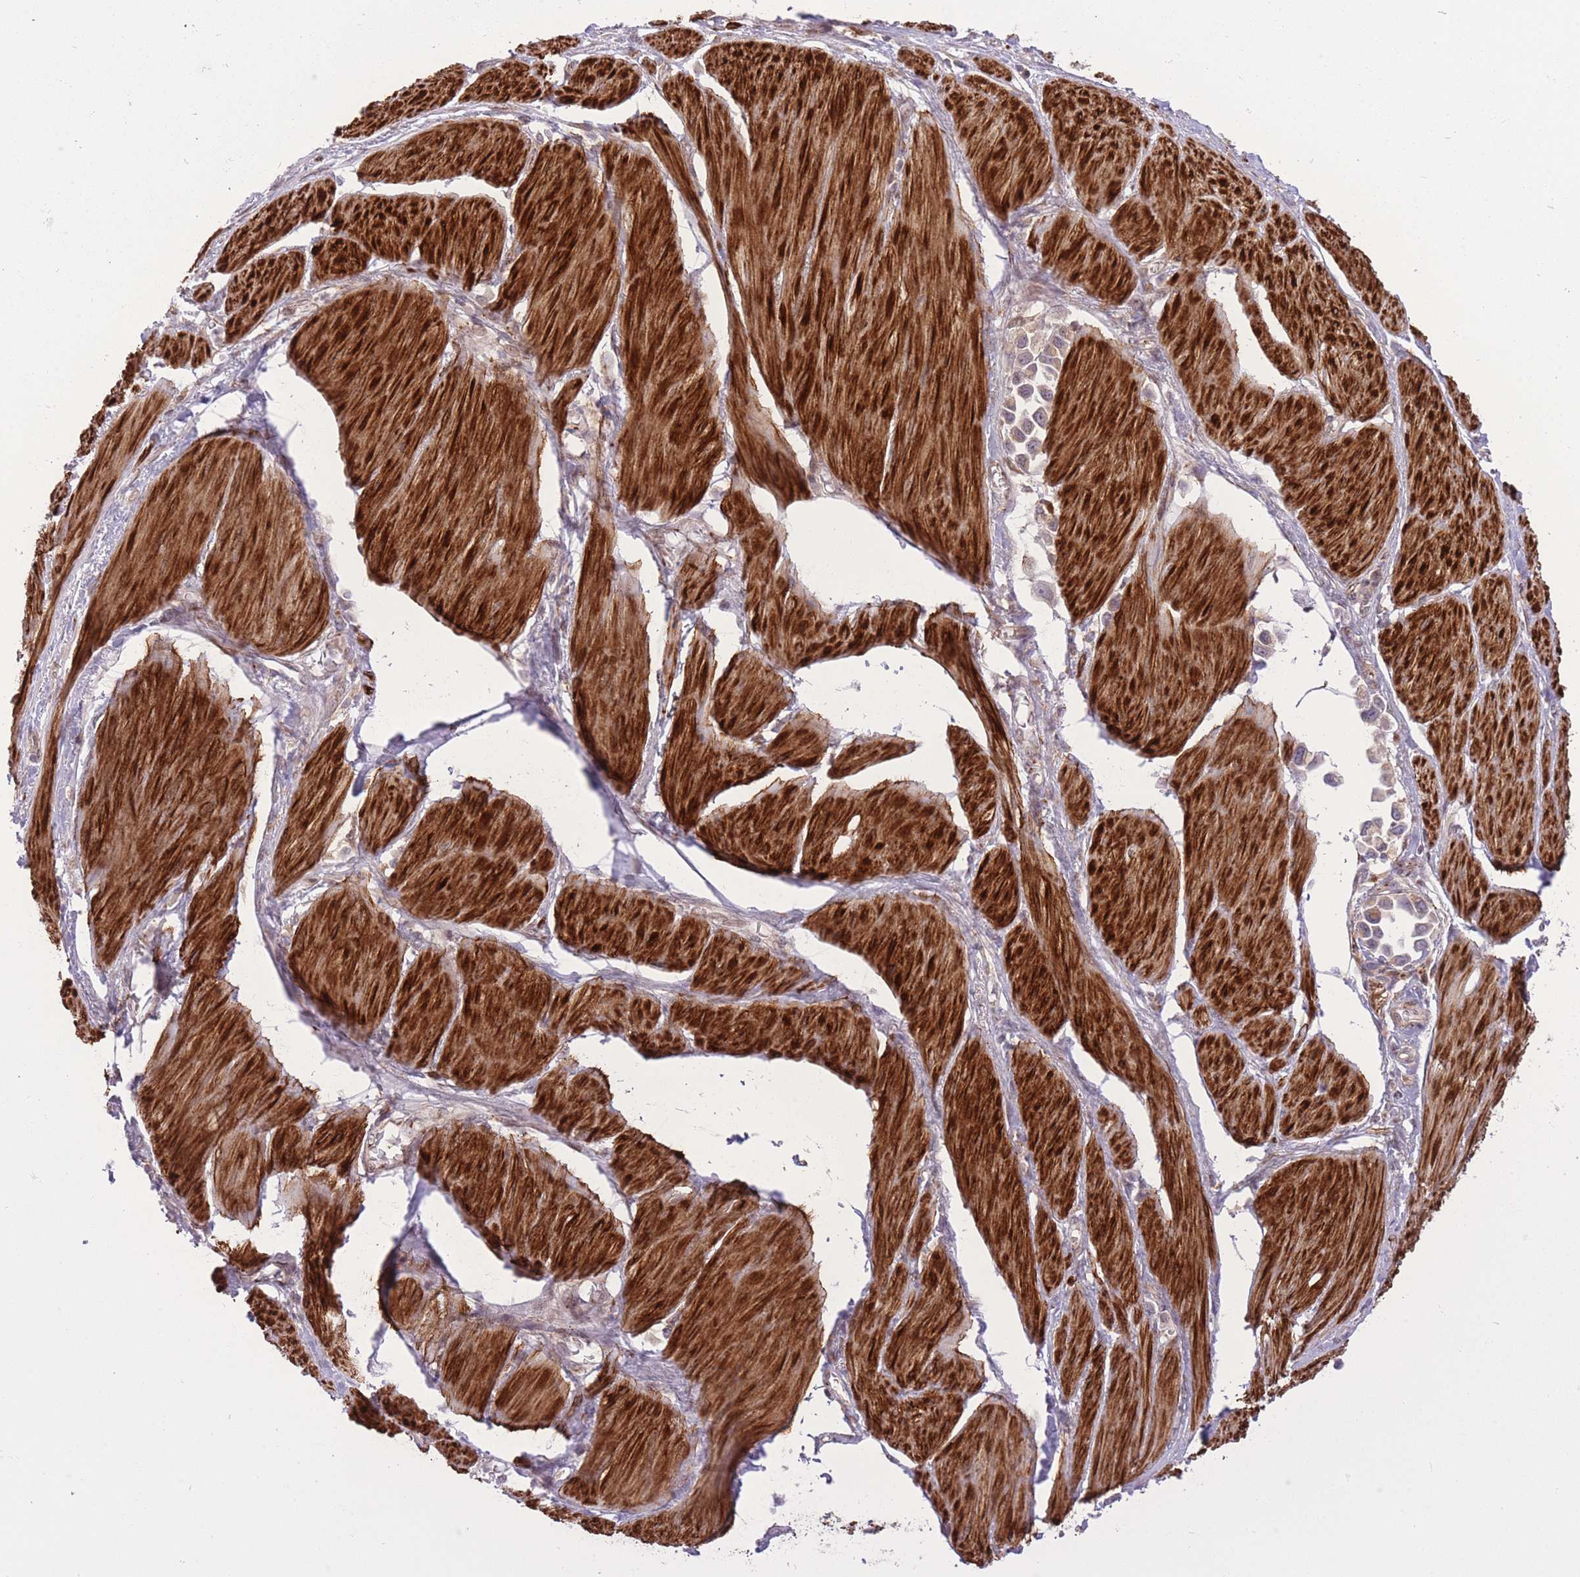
{"staining": {"intensity": "weak", "quantity": "25%-75%", "location": "cytoplasmic/membranous"}, "tissue": "stomach cancer", "cell_type": "Tumor cells", "image_type": "cancer", "snomed": [{"axis": "morphology", "description": "Adenocarcinoma, NOS"}, {"axis": "topography", "description": "Stomach"}], "caption": "This is an image of immunohistochemistry staining of adenocarcinoma (stomach), which shows weak expression in the cytoplasmic/membranous of tumor cells.", "gene": "ZBED5", "patient": {"sex": "female", "age": 81}}